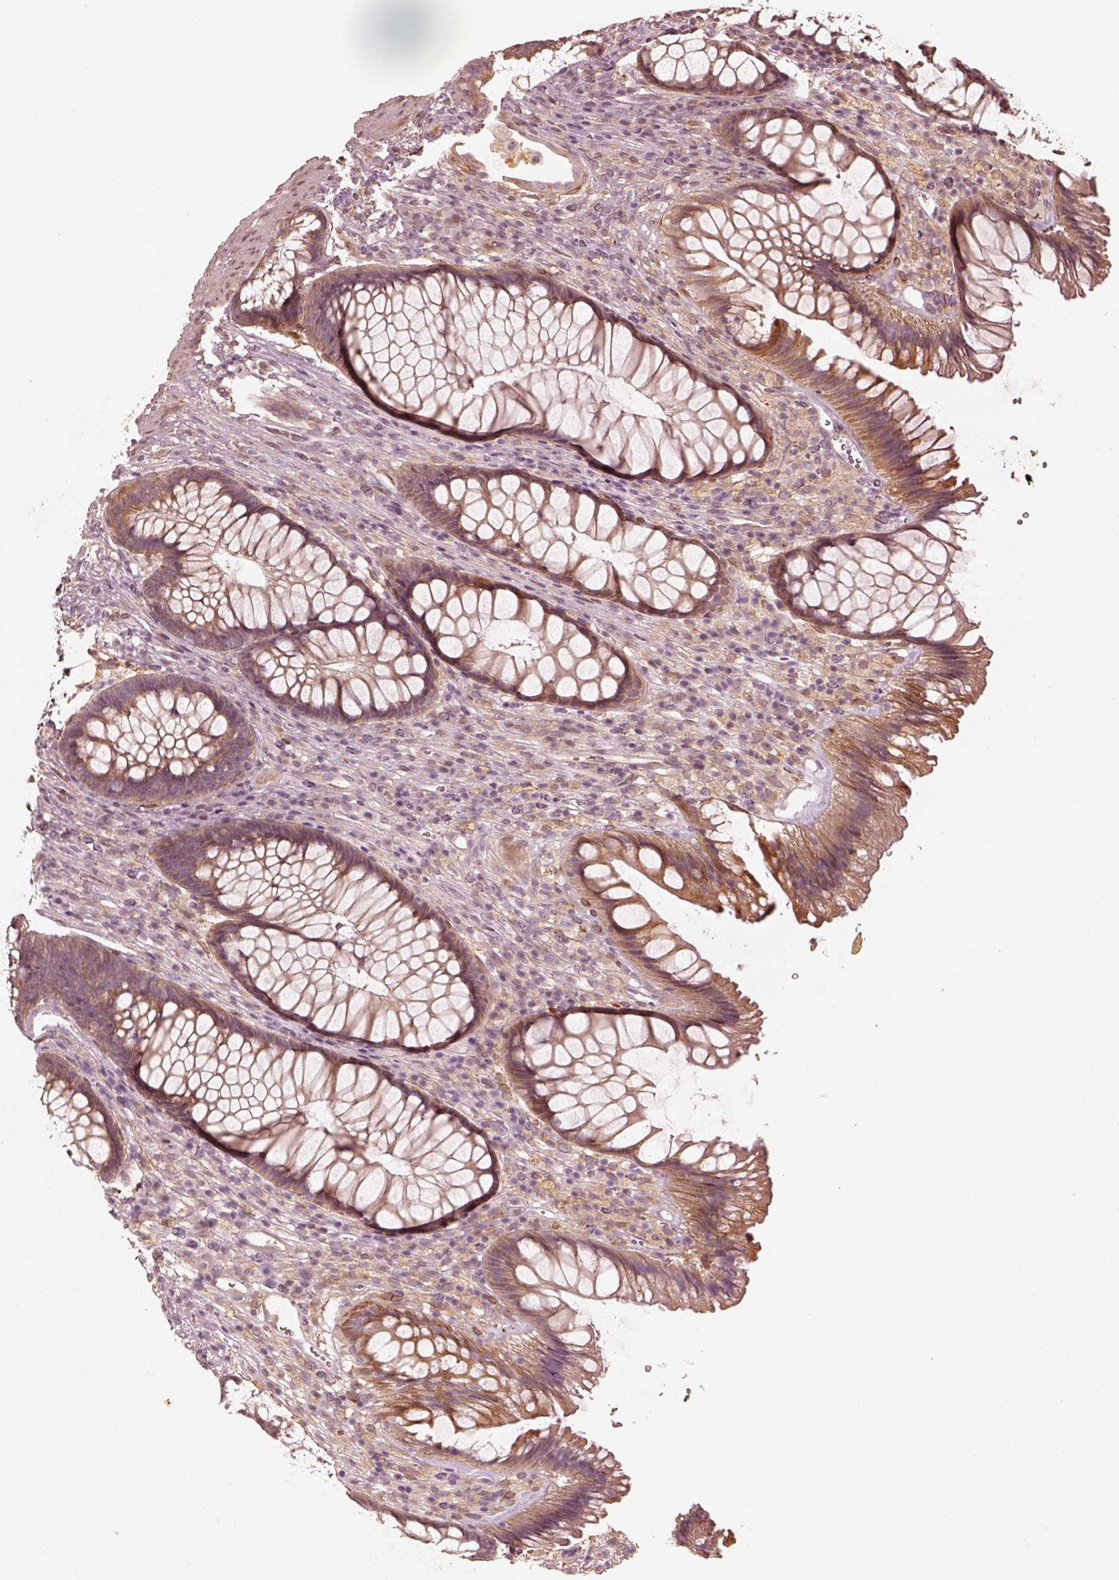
{"staining": {"intensity": "moderate", "quantity": ">75%", "location": "cytoplasmic/membranous"}, "tissue": "rectum", "cell_type": "Glandular cells", "image_type": "normal", "snomed": [{"axis": "morphology", "description": "Normal tissue, NOS"}, {"axis": "topography", "description": "Smooth muscle"}, {"axis": "topography", "description": "Rectum"}], "caption": "IHC photomicrograph of benign human rectum stained for a protein (brown), which shows medium levels of moderate cytoplasmic/membranous positivity in approximately >75% of glandular cells.", "gene": "WLS", "patient": {"sex": "male", "age": 53}}